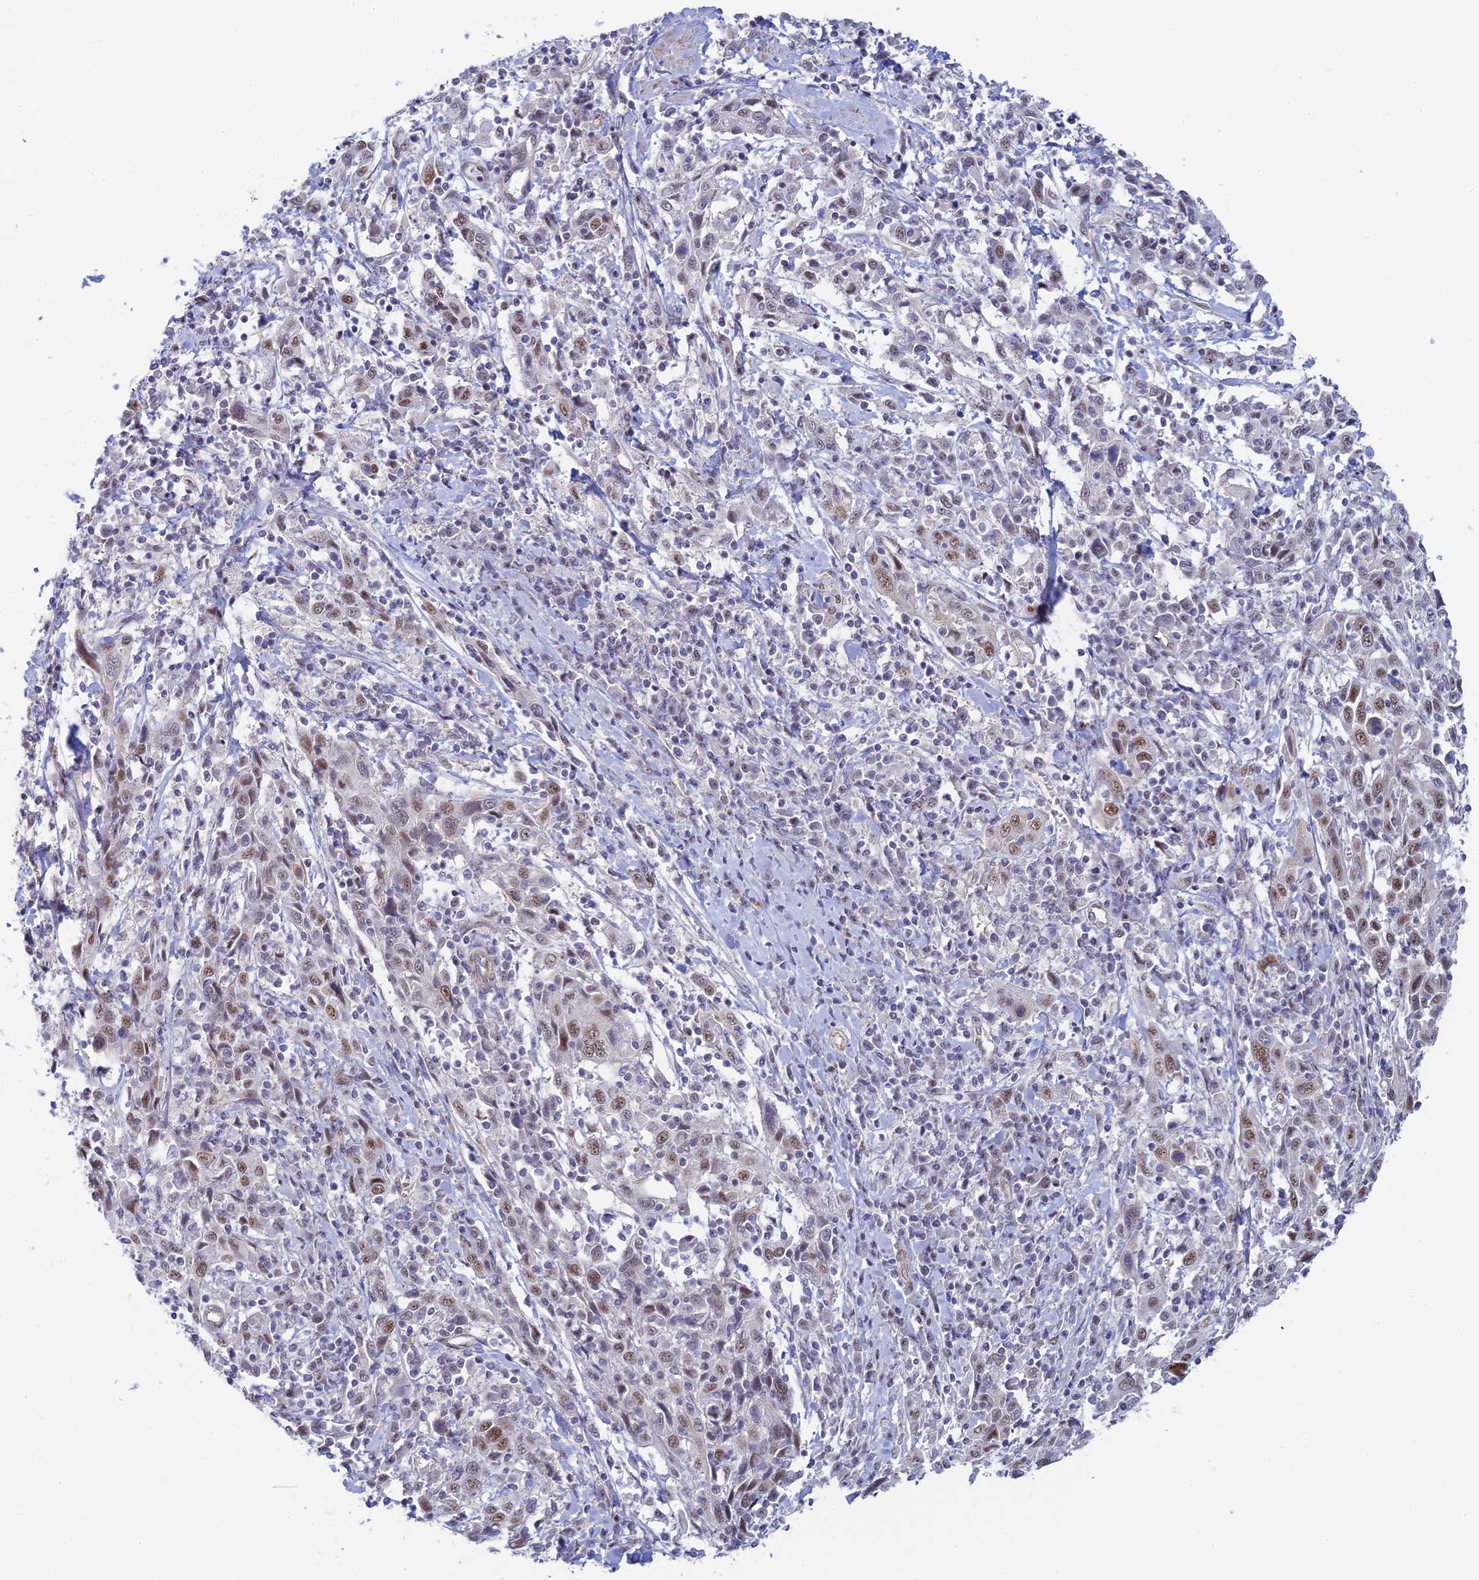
{"staining": {"intensity": "moderate", "quantity": ">75%", "location": "nuclear"}, "tissue": "cervical cancer", "cell_type": "Tumor cells", "image_type": "cancer", "snomed": [{"axis": "morphology", "description": "Squamous cell carcinoma, NOS"}, {"axis": "topography", "description": "Cervix"}], "caption": "This micrograph demonstrates immunohistochemistry staining of human squamous cell carcinoma (cervical), with medium moderate nuclear staining in approximately >75% of tumor cells.", "gene": "CFAP92", "patient": {"sex": "female", "age": 46}}